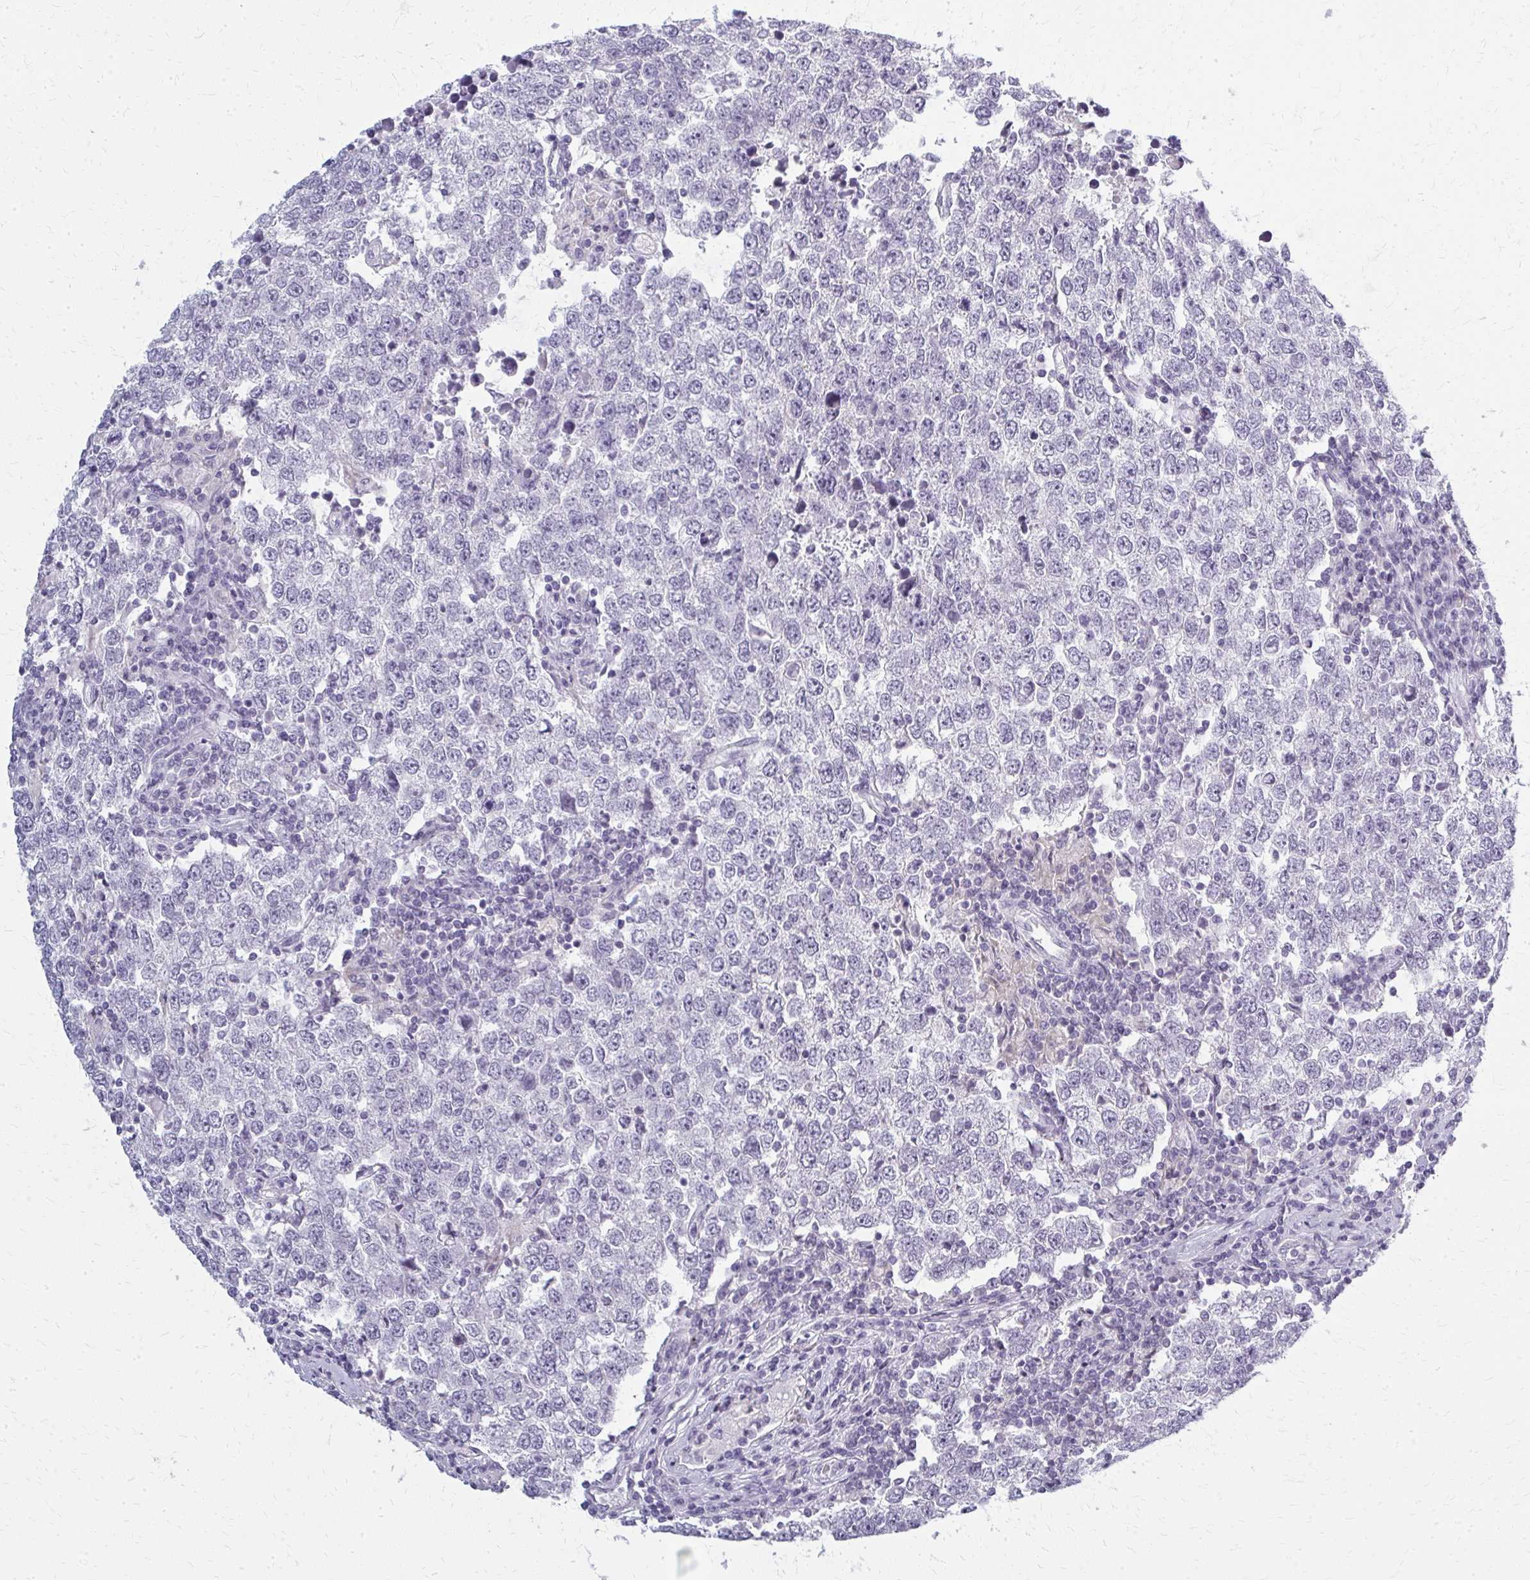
{"staining": {"intensity": "negative", "quantity": "none", "location": "none"}, "tissue": "testis cancer", "cell_type": "Tumor cells", "image_type": "cancer", "snomed": [{"axis": "morphology", "description": "Seminoma, NOS"}, {"axis": "morphology", "description": "Carcinoma, Embryonal, NOS"}, {"axis": "topography", "description": "Testis"}], "caption": "Testis cancer was stained to show a protein in brown. There is no significant expression in tumor cells.", "gene": "CASQ2", "patient": {"sex": "male", "age": 28}}